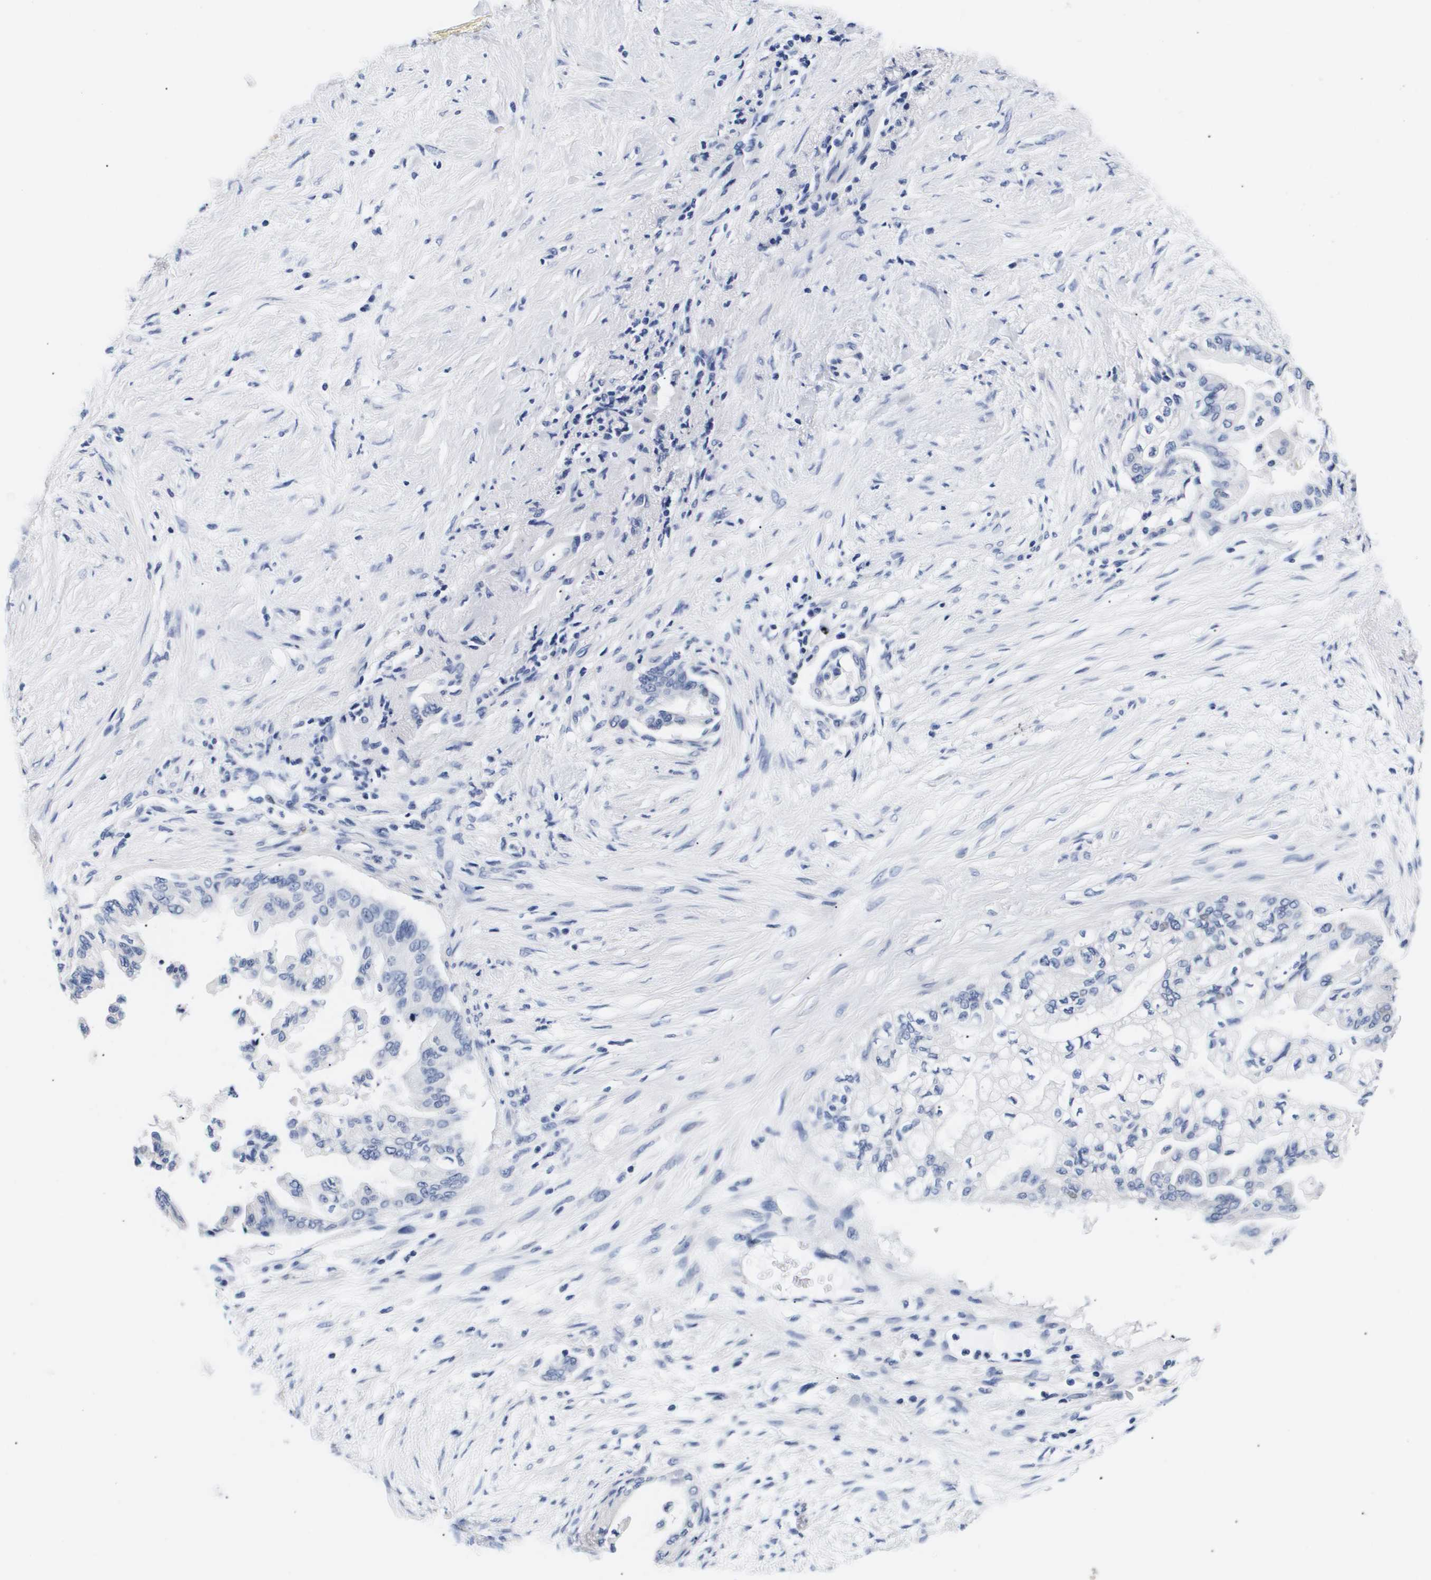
{"staining": {"intensity": "negative", "quantity": "none", "location": "none"}, "tissue": "pancreatic cancer", "cell_type": "Tumor cells", "image_type": "cancer", "snomed": [{"axis": "morphology", "description": "Normal tissue, NOS"}, {"axis": "morphology", "description": "Adenocarcinoma, NOS"}, {"axis": "topography", "description": "Pancreas"}, {"axis": "topography", "description": "Duodenum"}], "caption": "Photomicrograph shows no protein positivity in tumor cells of adenocarcinoma (pancreatic) tissue.", "gene": "ATP6V0A4", "patient": {"sex": "female", "age": 60}}